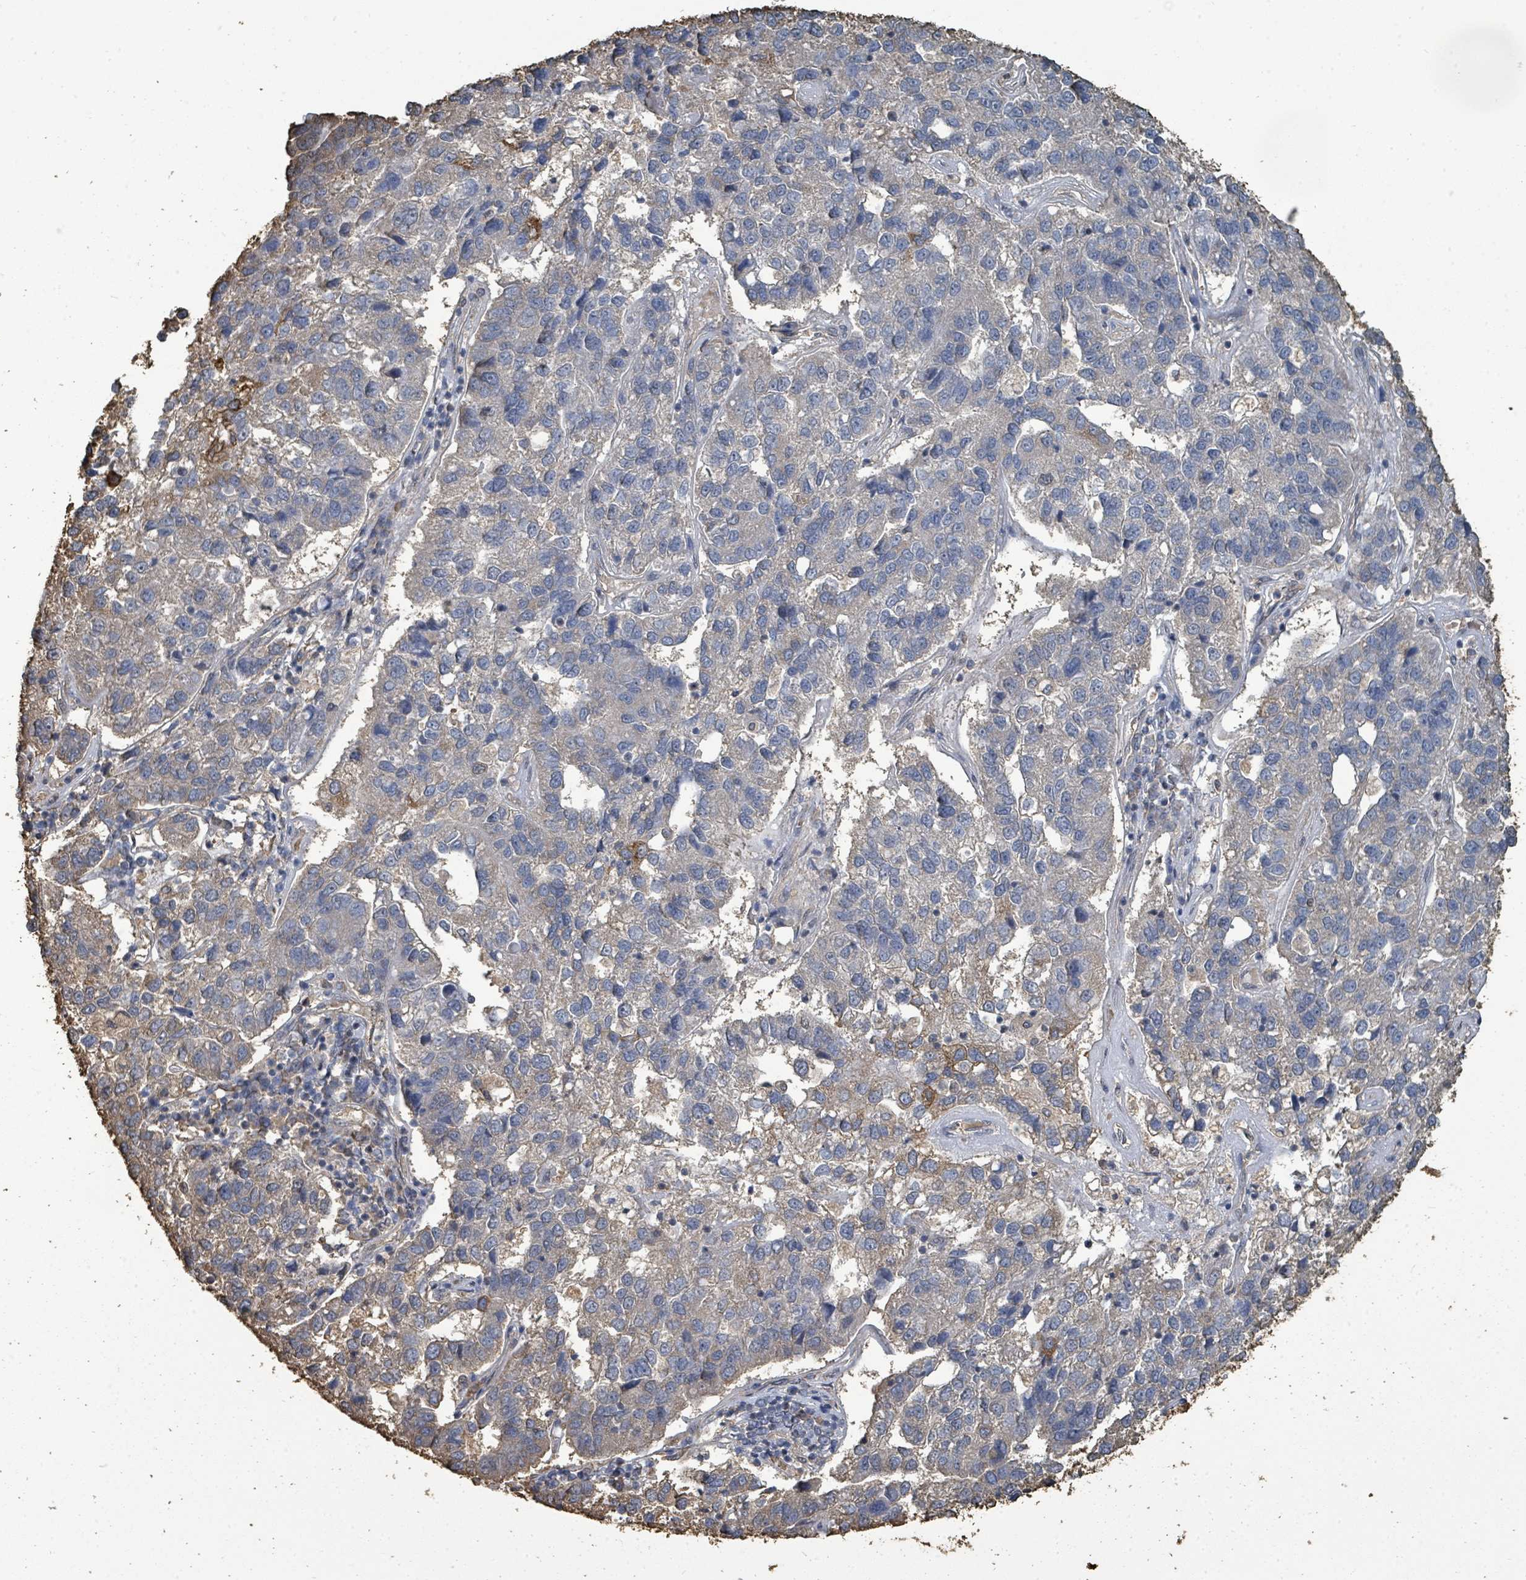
{"staining": {"intensity": "negative", "quantity": "none", "location": "none"}, "tissue": "pancreatic cancer", "cell_type": "Tumor cells", "image_type": "cancer", "snomed": [{"axis": "morphology", "description": "Adenocarcinoma, NOS"}, {"axis": "topography", "description": "Pancreas"}], "caption": "Immunohistochemical staining of human pancreatic cancer (adenocarcinoma) exhibits no significant positivity in tumor cells.", "gene": "C6orf52", "patient": {"sex": "female", "age": 61}}